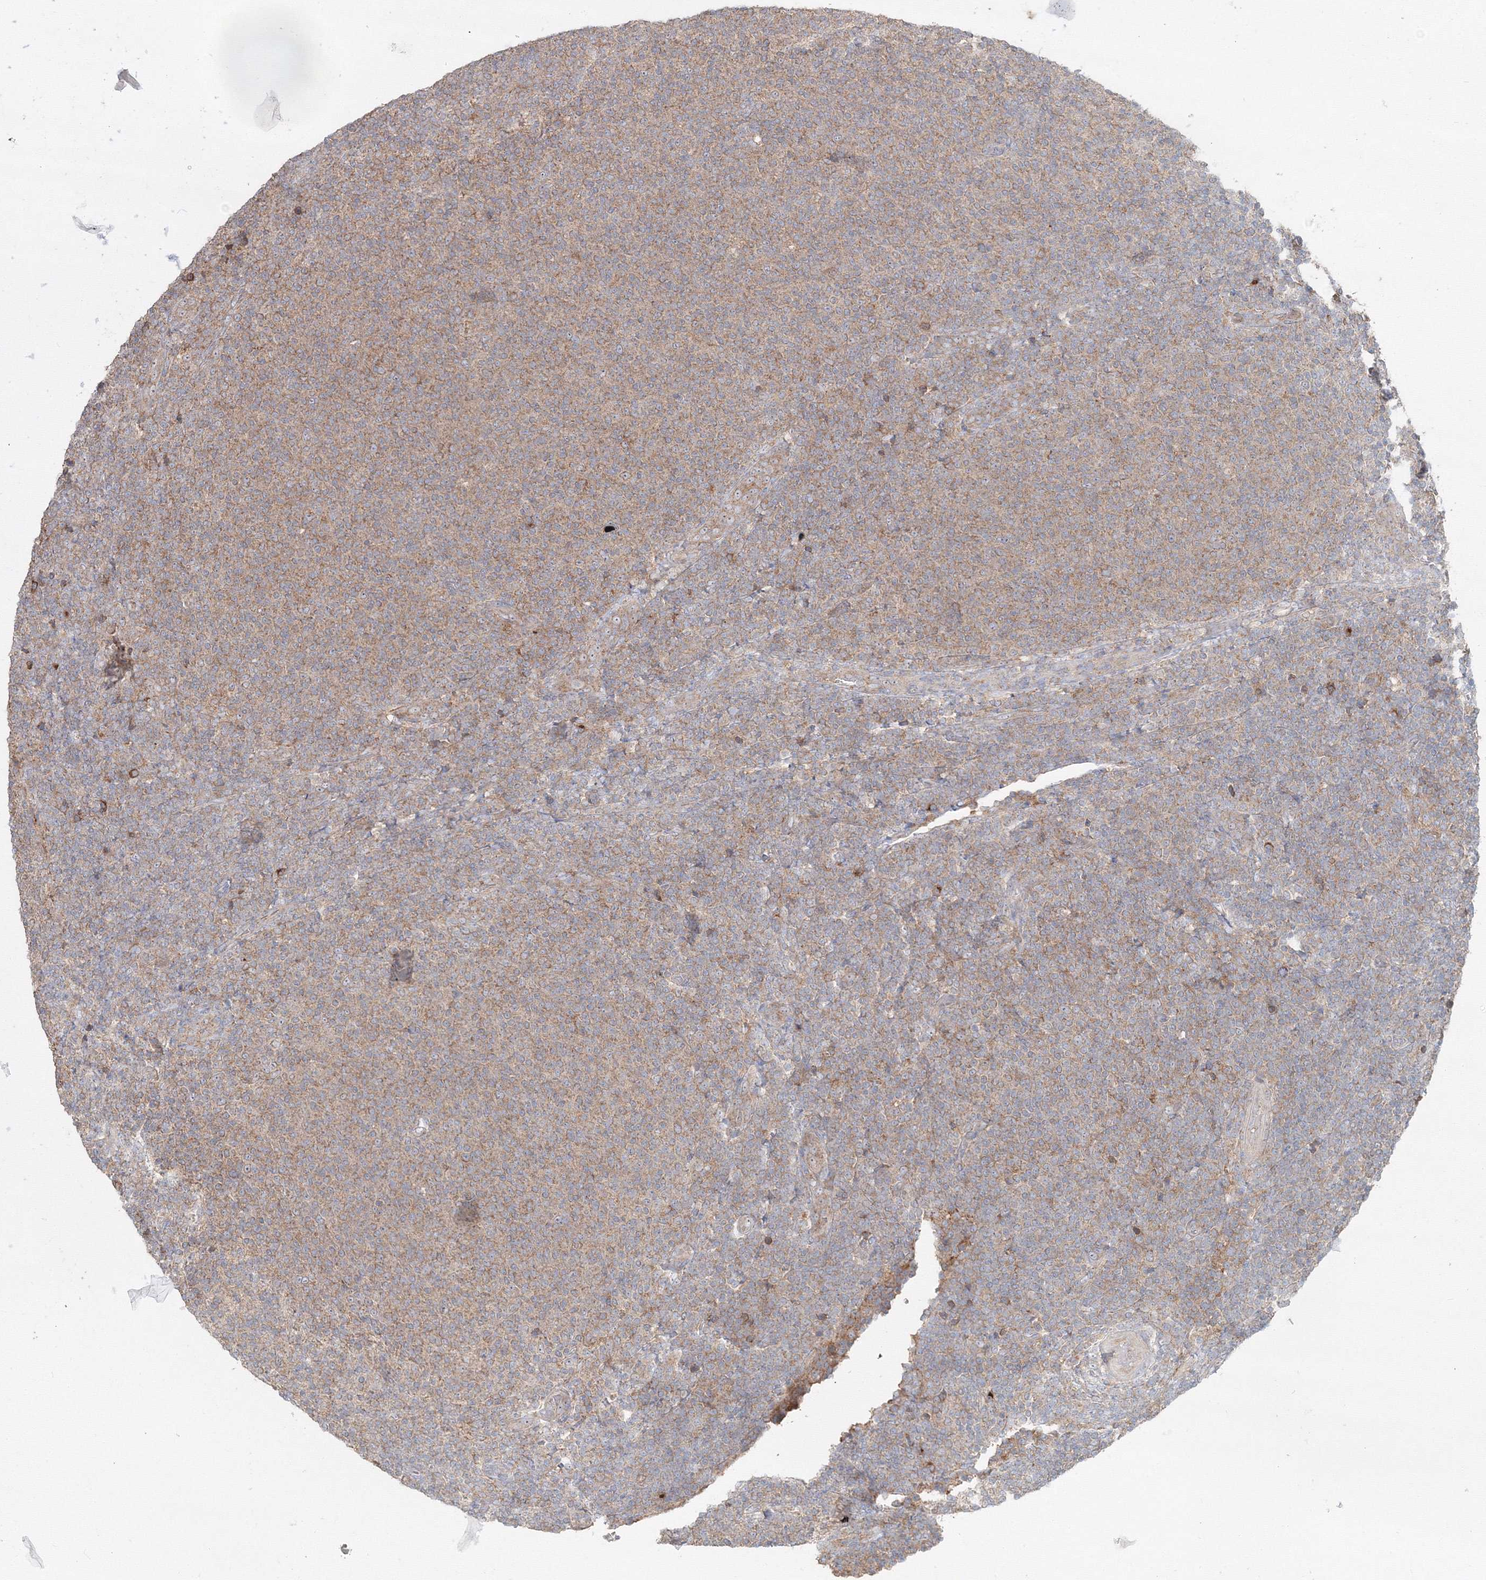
{"staining": {"intensity": "moderate", "quantity": "25%-75%", "location": "cytoplasmic/membranous"}, "tissue": "lymphoma", "cell_type": "Tumor cells", "image_type": "cancer", "snomed": [{"axis": "morphology", "description": "Malignant lymphoma, non-Hodgkin's type, Low grade"}, {"axis": "topography", "description": "Lymph node"}], "caption": "This photomicrograph displays immunohistochemistry (IHC) staining of human lymphoma, with medium moderate cytoplasmic/membranous staining in approximately 25%-75% of tumor cells.", "gene": "PEX13", "patient": {"sex": "male", "age": 66}}